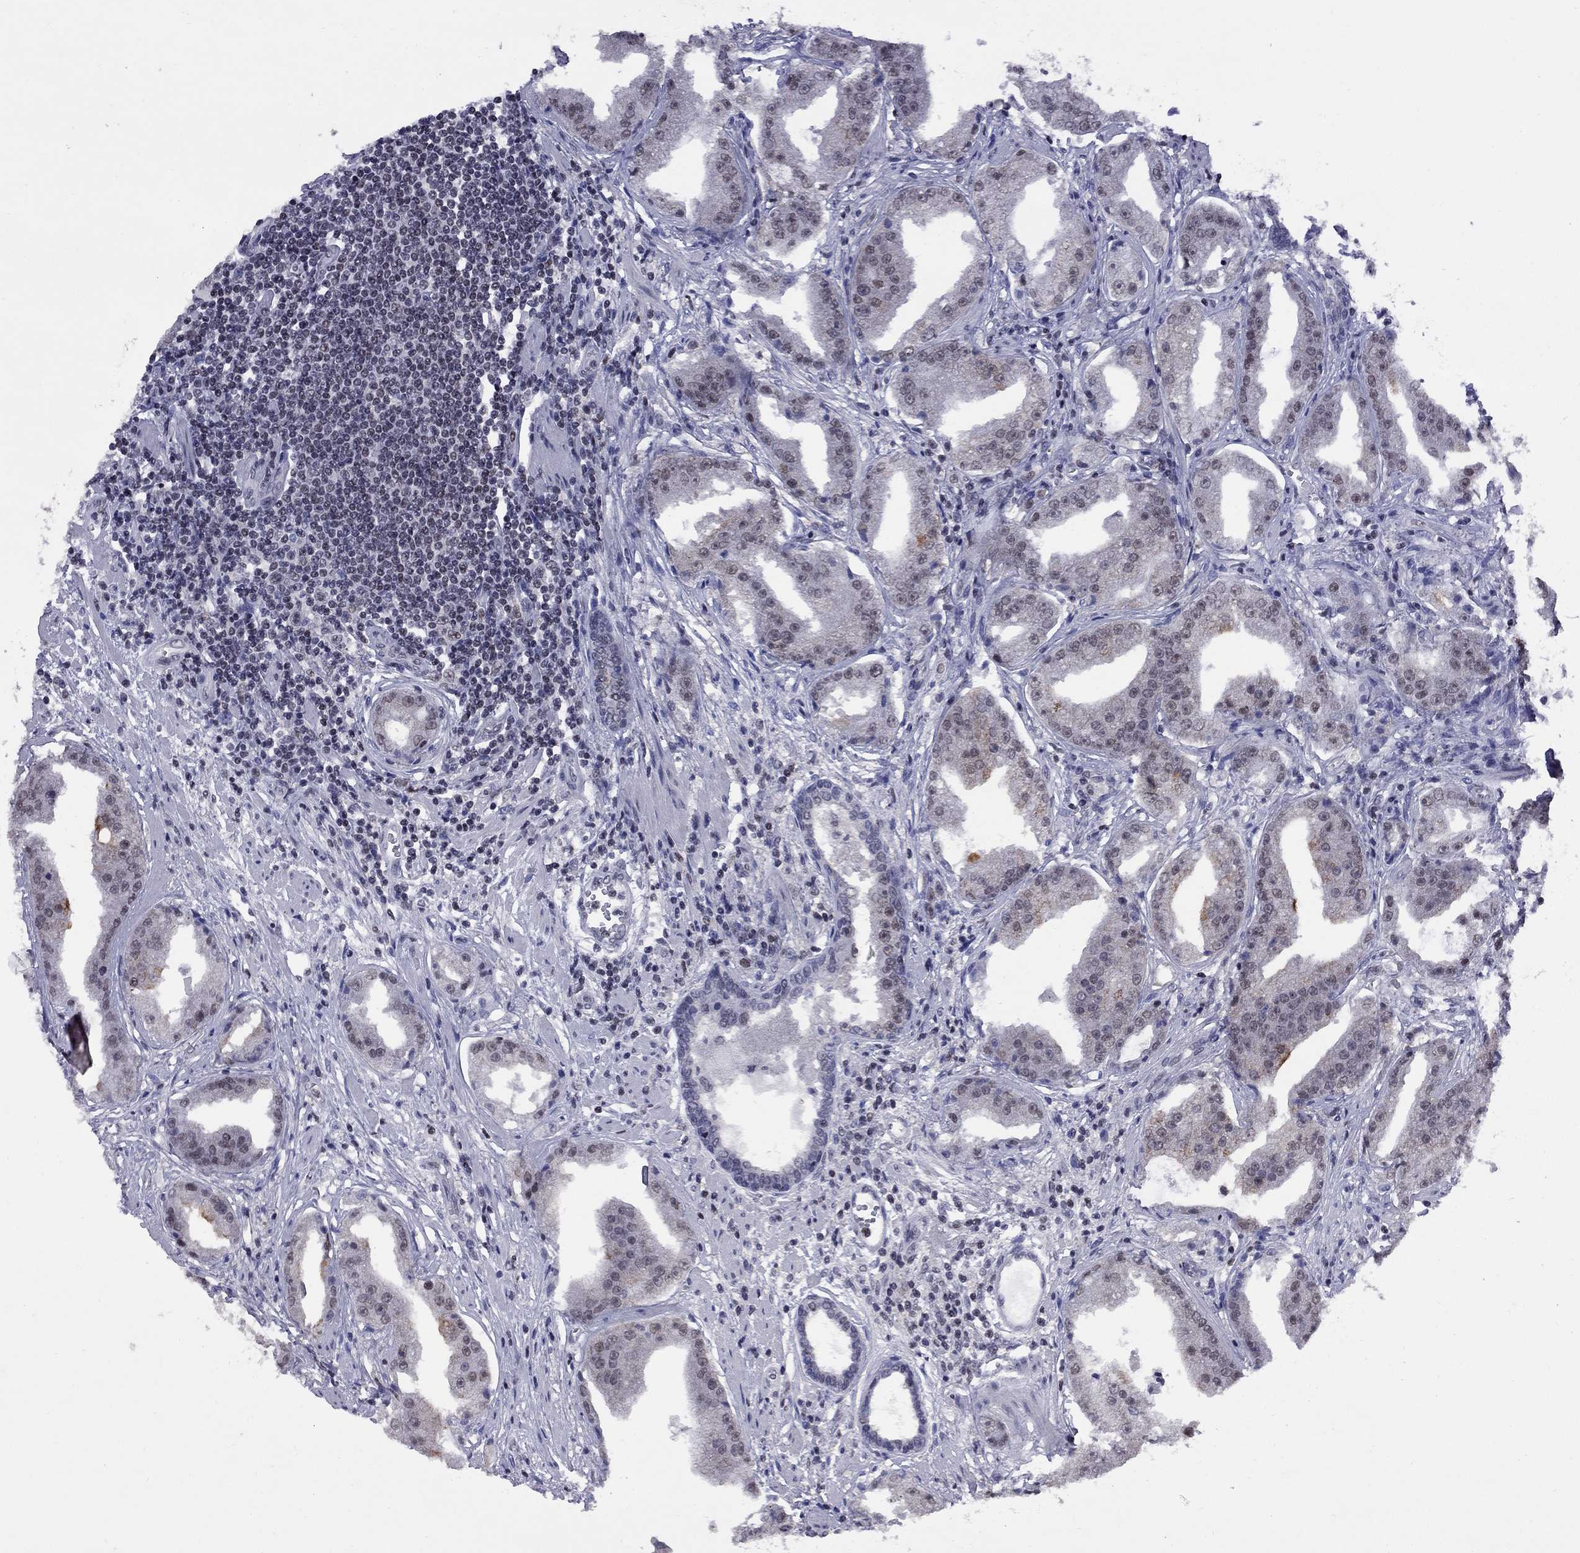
{"staining": {"intensity": "moderate", "quantity": "25%-75%", "location": "nuclear"}, "tissue": "prostate cancer", "cell_type": "Tumor cells", "image_type": "cancer", "snomed": [{"axis": "morphology", "description": "Adenocarcinoma, Low grade"}, {"axis": "topography", "description": "Prostate"}], "caption": "Immunohistochemical staining of prostate cancer (low-grade adenocarcinoma) demonstrates medium levels of moderate nuclear protein expression in about 25%-75% of tumor cells.", "gene": "TAF9", "patient": {"sex": "male", "age": 62}}